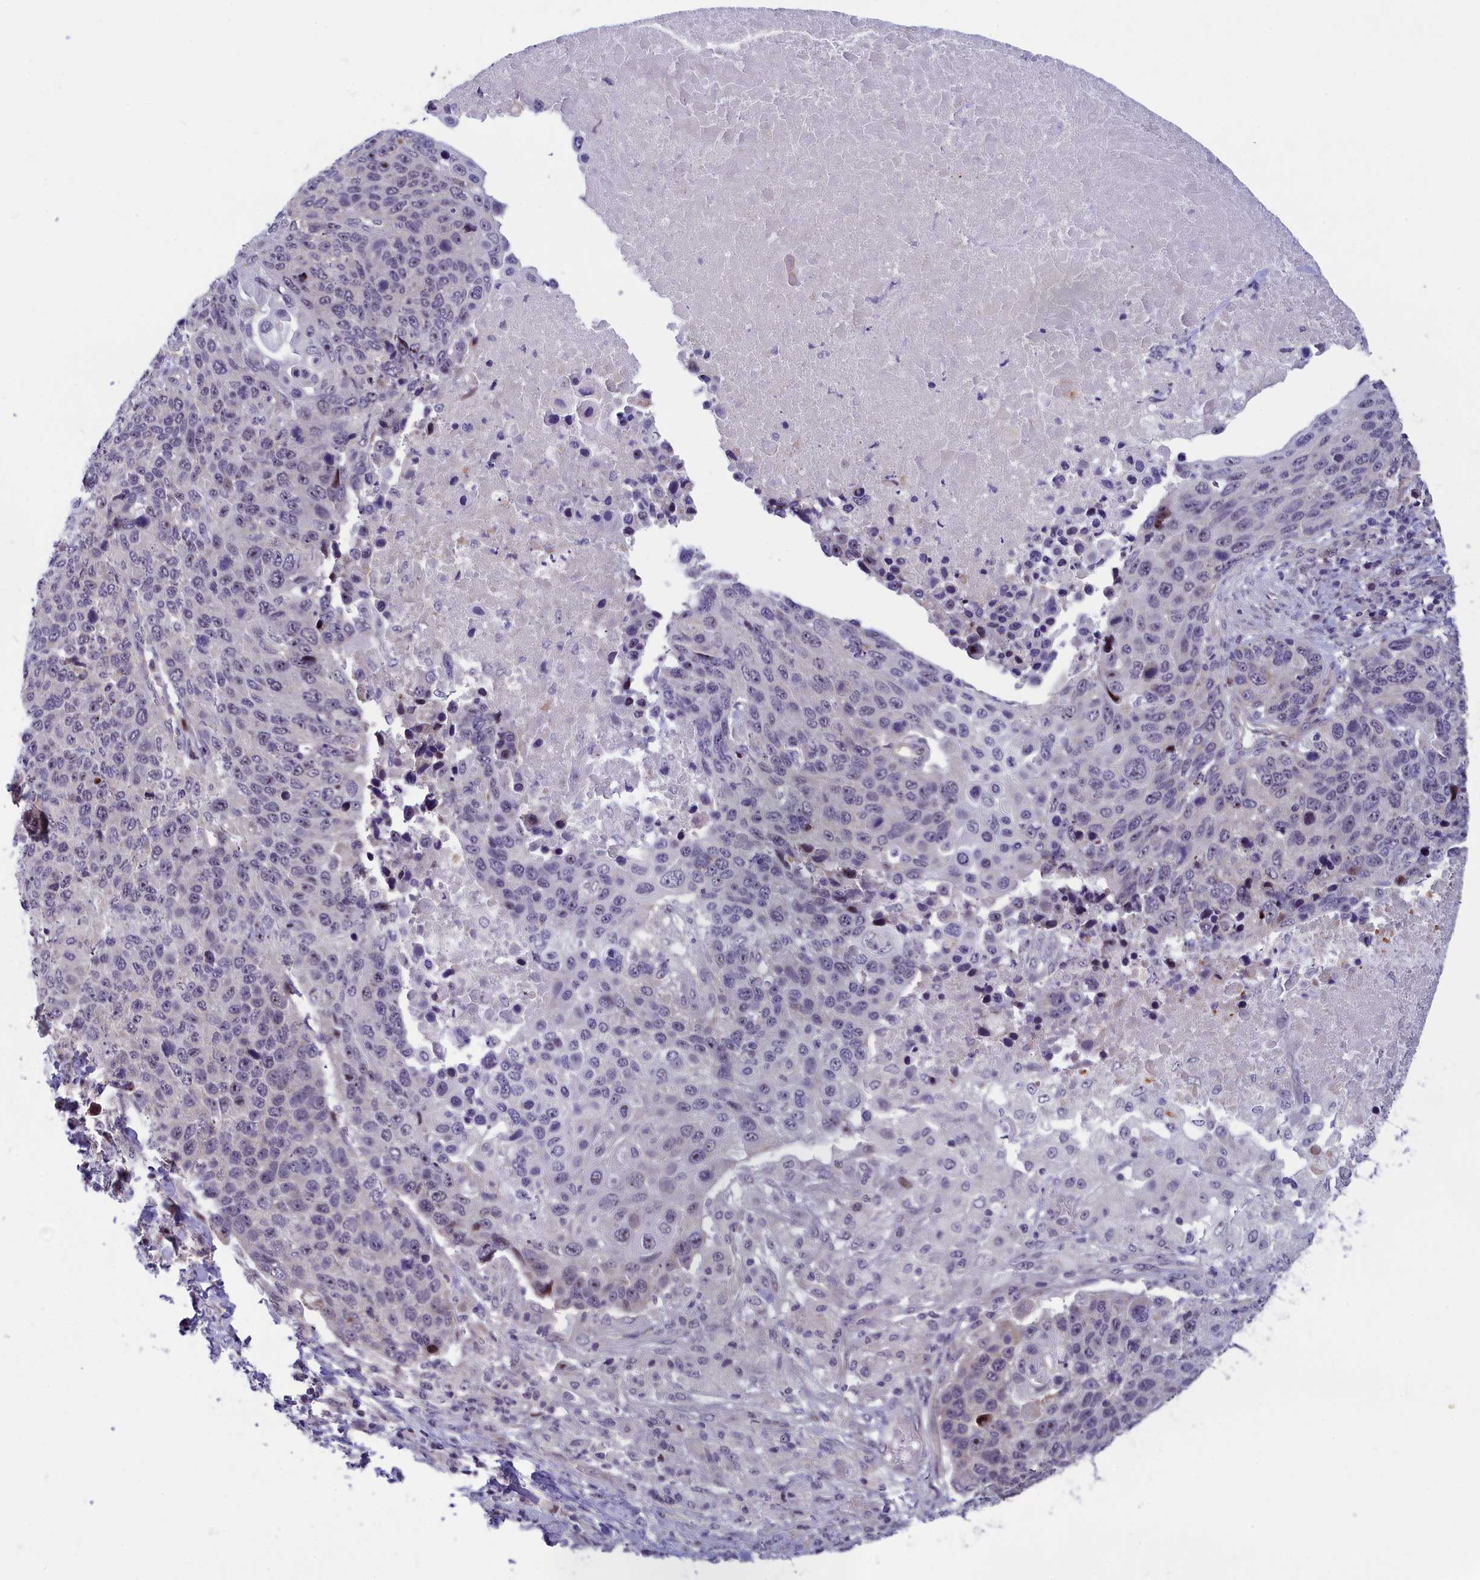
{"staining": {"intensity": "negative", "quantity": "none", "location": "none"}, "tissue": "lung cancer", "cell_type": "Tumor cells", "image_type": "cancer", "snomed": [{"axis": "morphology", "description": "Normal tissue, NOS"}, {"axis": "morphology", "description": "Squamous cell carcinoma, NOS"}, {"axis": "topography", "description": "Lymph node"}, {"axis": "topography", "description": "Lung"}], "caption": "This histopathology image is of lung cancer stained with immunohistochemistry to label a protein in brown with the nuclei are counter-stained blue. There is no positivity in tumor cells. The staining was performed using DAB to visualize the protein expression in brown, while the nuclei were stained in blue with hematoxylin (Magnification: 20x).", "gene": "ANKRD34B", "patient": {"sex": "male", "age": 66}}